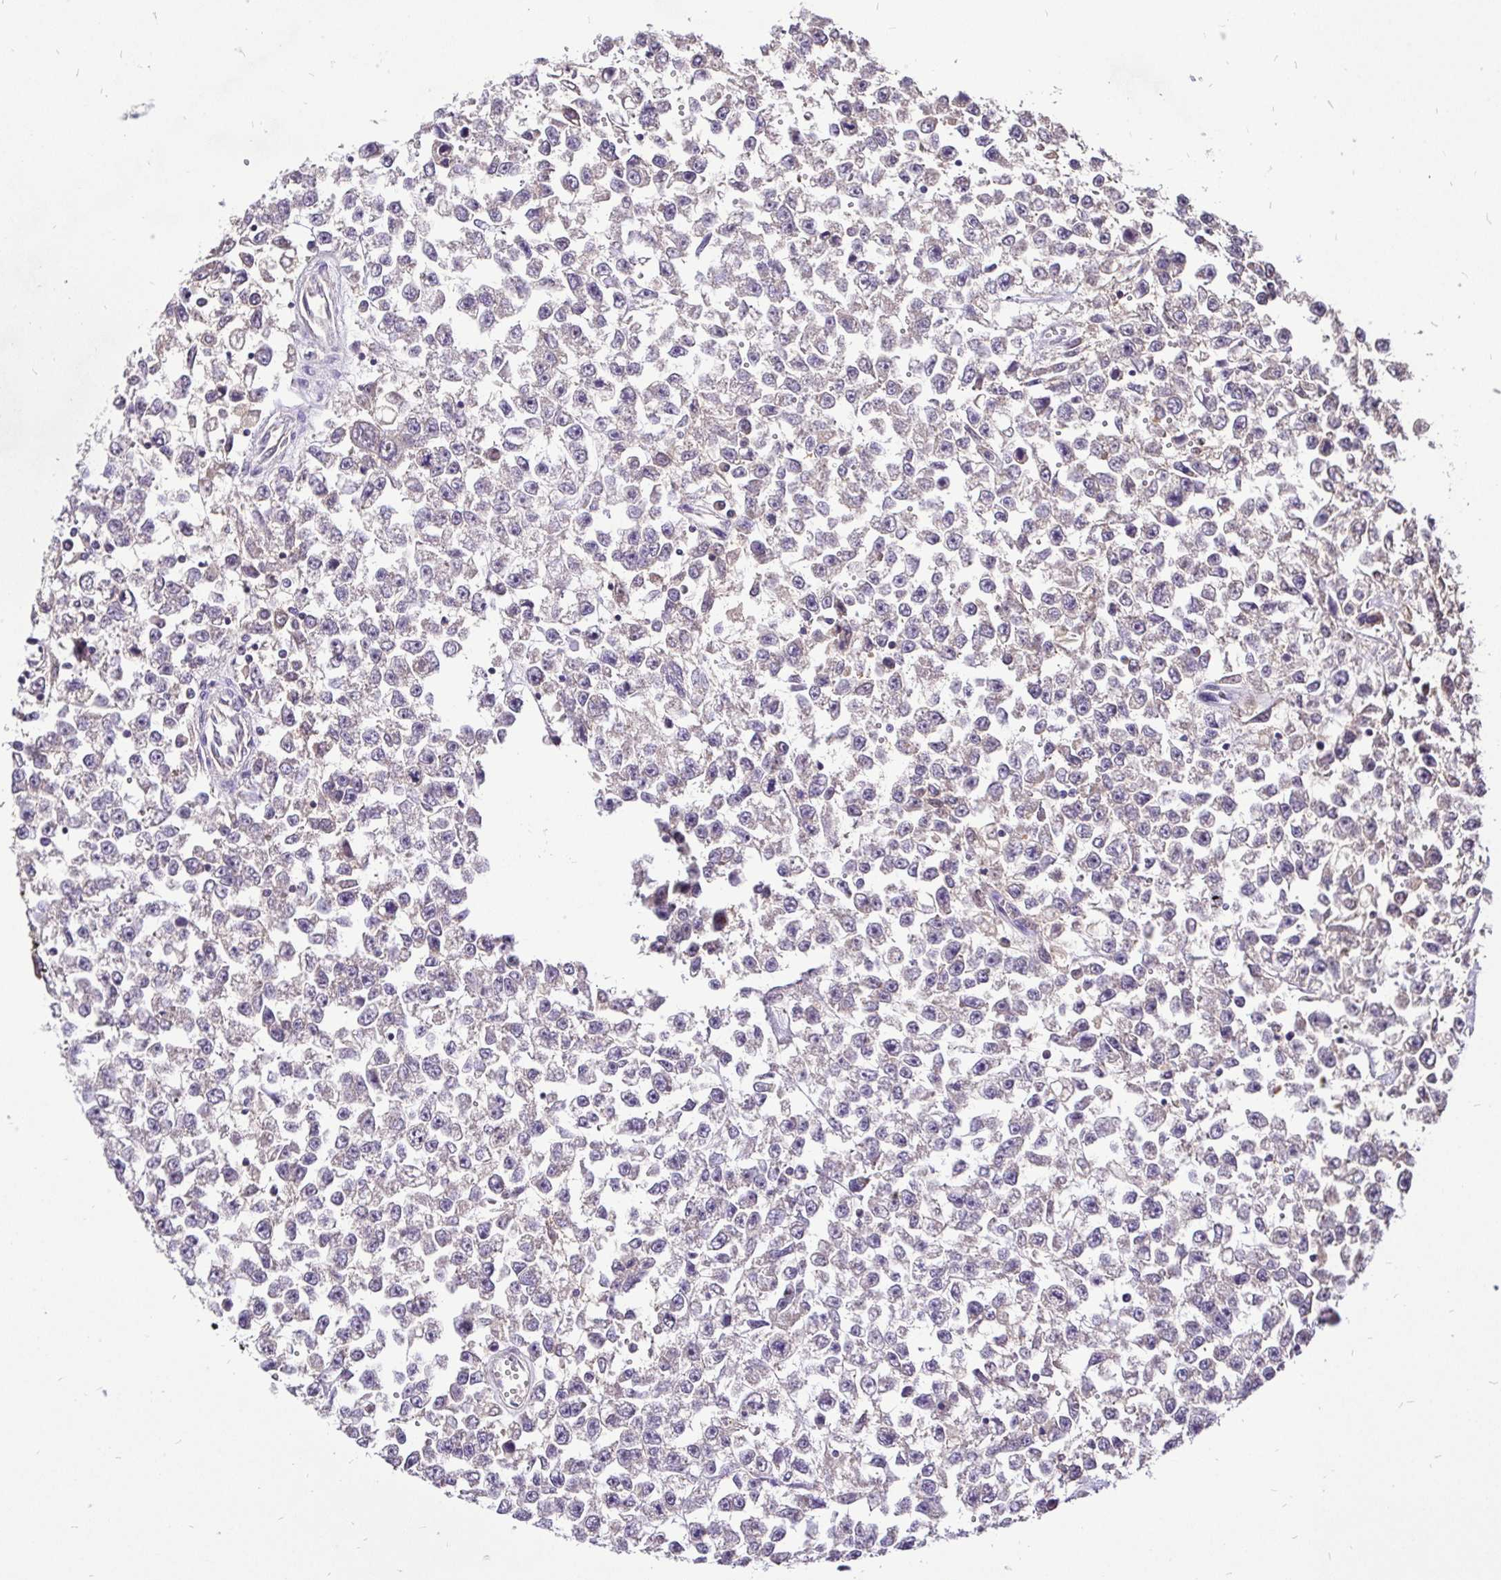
{"staining": {"intensity": "weak", "quantity": "25%-75%", "location": "cytoplasmic/membranous"}, "tissue": "testis cancer", "cell_type": "Tumor cells", "image_type": "cancer", "snomed": [{"axis": "morphology", "description": "Seminoma, NOS"}, {"axis": "topography", "description": "Testis"}], "caption": "Brown immunohistochemical staining in seminoma (testis) displays weak cytoplasmic/membranous positivity in about 25%-75% of tumor cells. The staining is performed using DAB (3,3'-diaminobenzidine) brown chromogen to label protein expression. The nuclei are counter-stained blue using hematoxylin.", "gene": "UBE2M", "patient": {"sex": "male", "age": 34}}